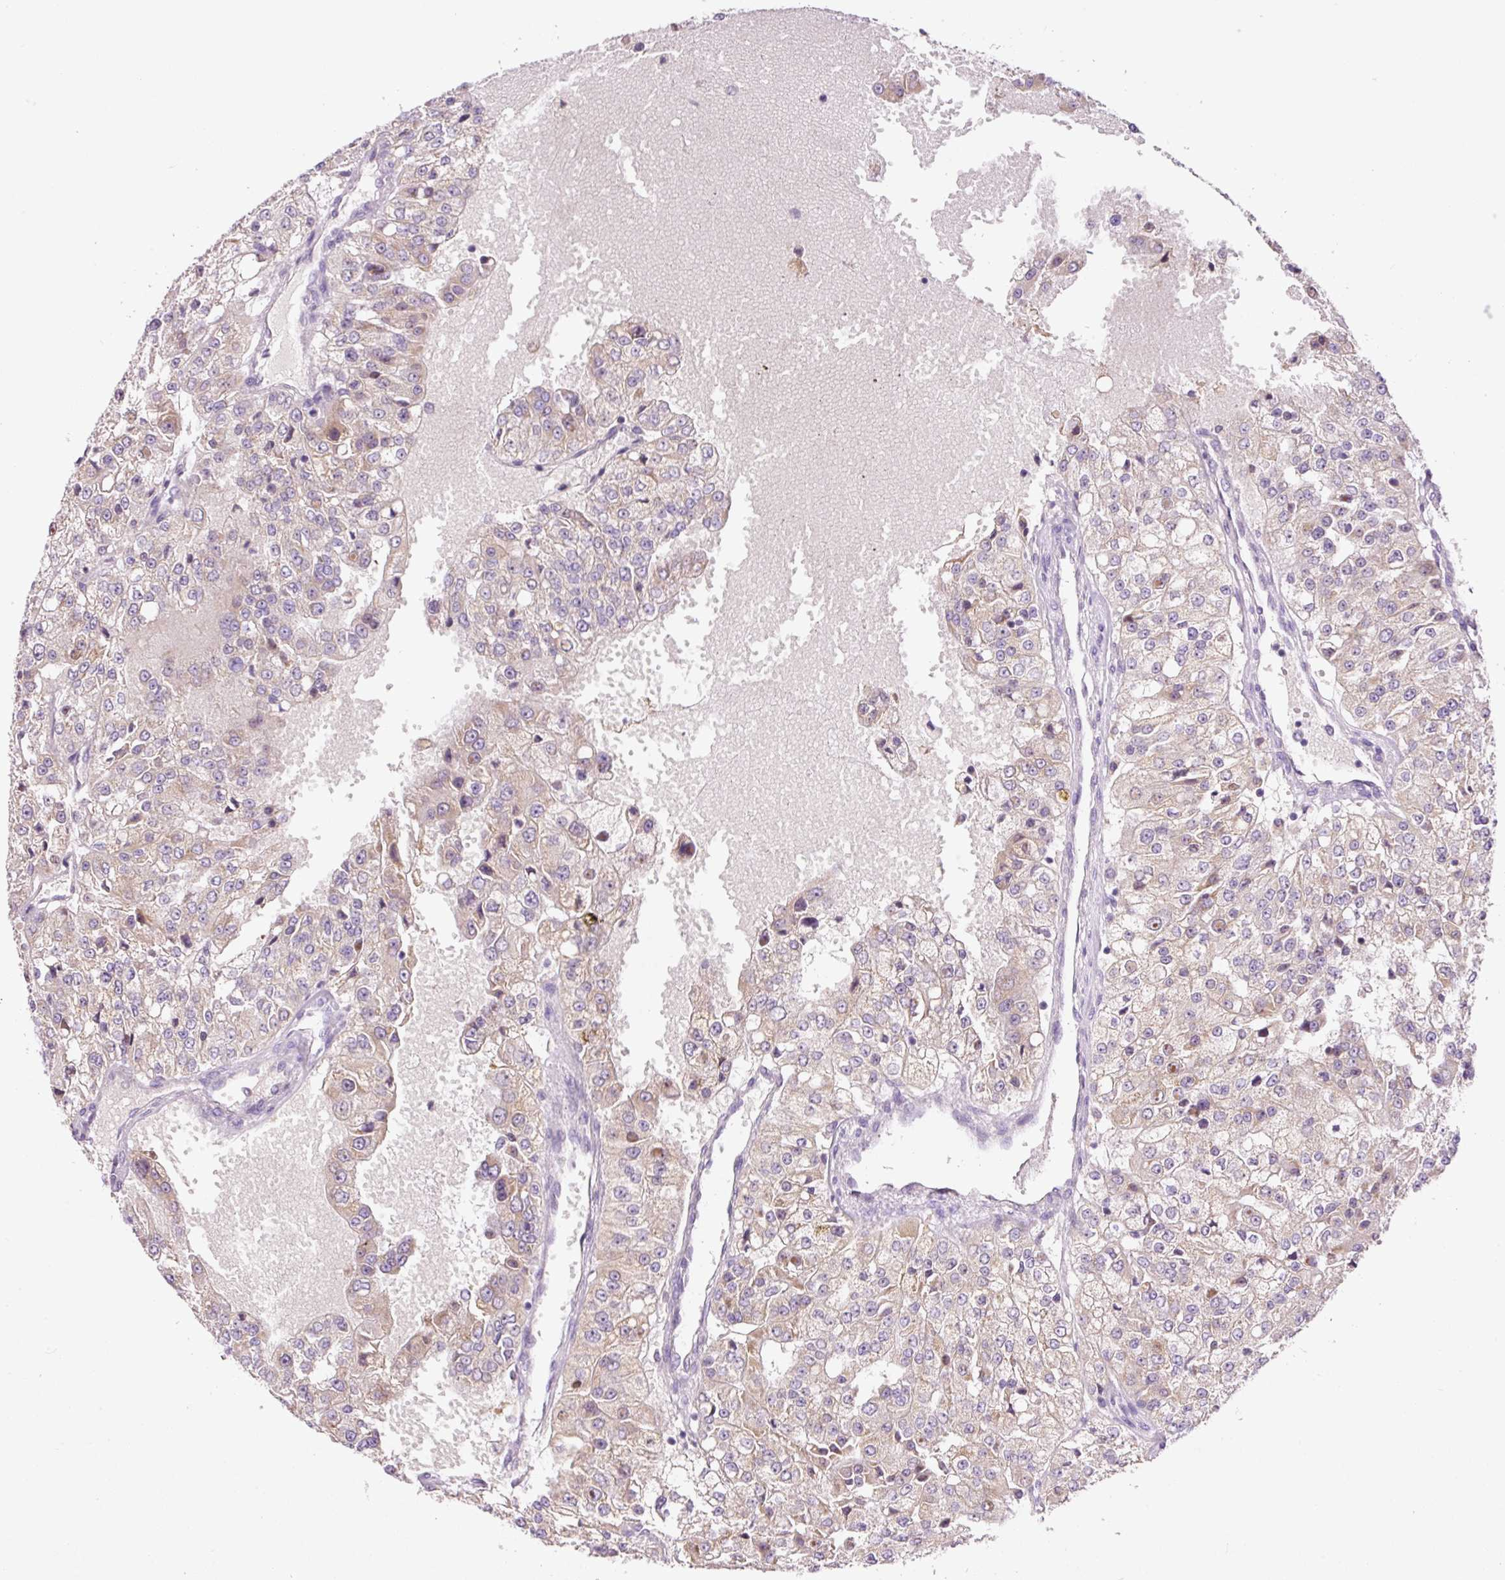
{"staining": {"intensity": "weak", "quantity": ">75%", "location": "cytoplasmic/membranous"}, "tissue": "renal cancer", "cell_type": "Tumor cells", "image_type": "cancer", "snomed": [{"axis": "morphology", "description": "Adenocarcinoma, NOS"}, {"axis": "topography", "description": "Kidney"}], "caption": "Weak cytoplasmic/membranous expression is appreciated in approximately >75% of tumor cells in renal cancer (adenocarcinoma).", "gene": "PCK2", "patient": {"sex": "female", "age": 63}}